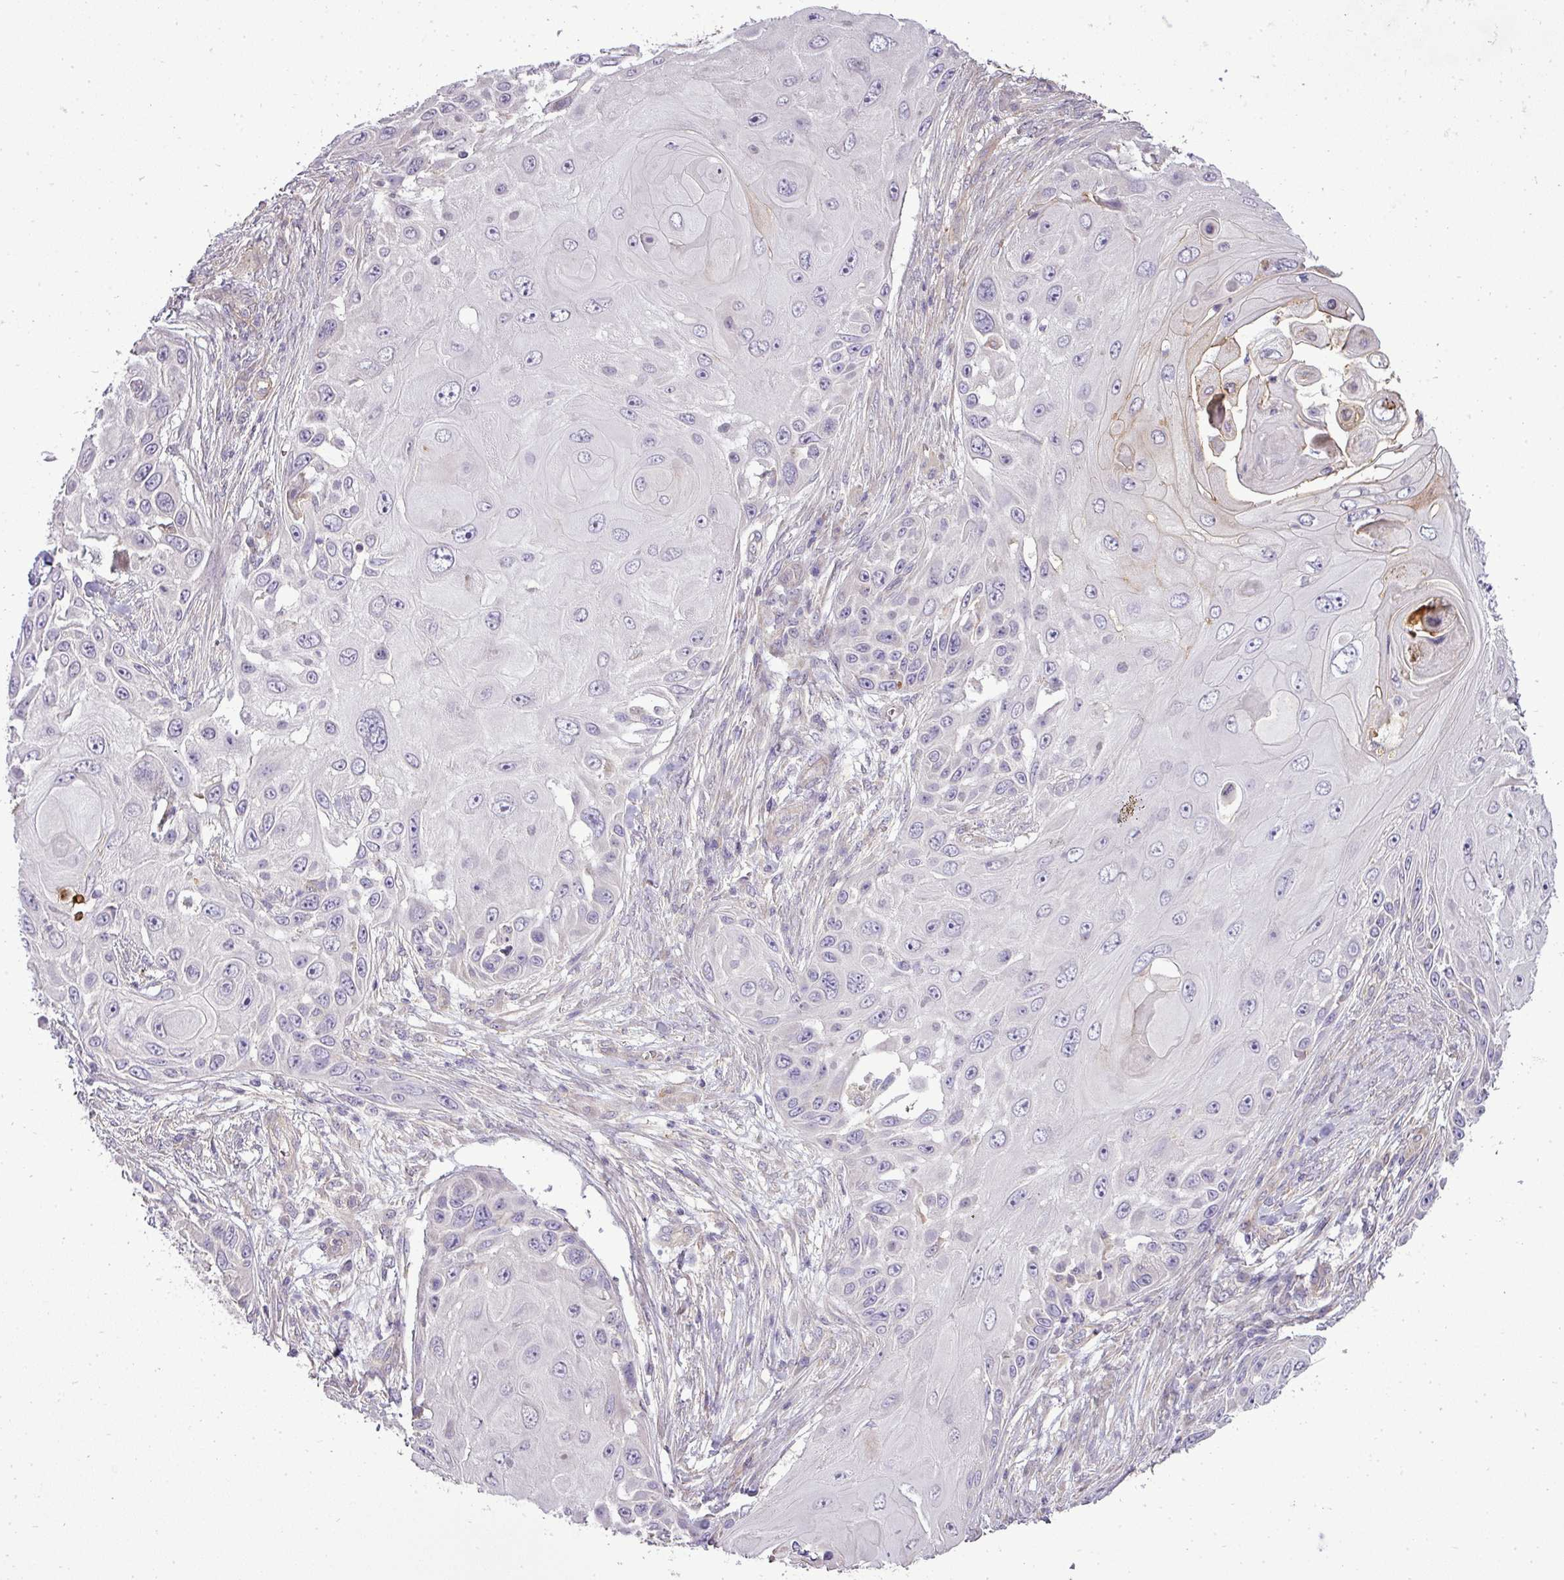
{"staining": {"intensity": "negative", "quantity": "none", "location": "none"}, "tissue": "skin cancer", "cell_type": "Tumor cells", "image_type": "cancer", "snomed": [{"axis": "morphology", "description": "Squamous cell carcinoma, NOS"}, {"axis": "topography", "description": "Skin"}], "caption": "Tumor cells are negative for protein expression in human skin cancer (squamous cell carcinoma).", "gene": "PDRG1", "patient": {"sex": "female", "age": 44}}